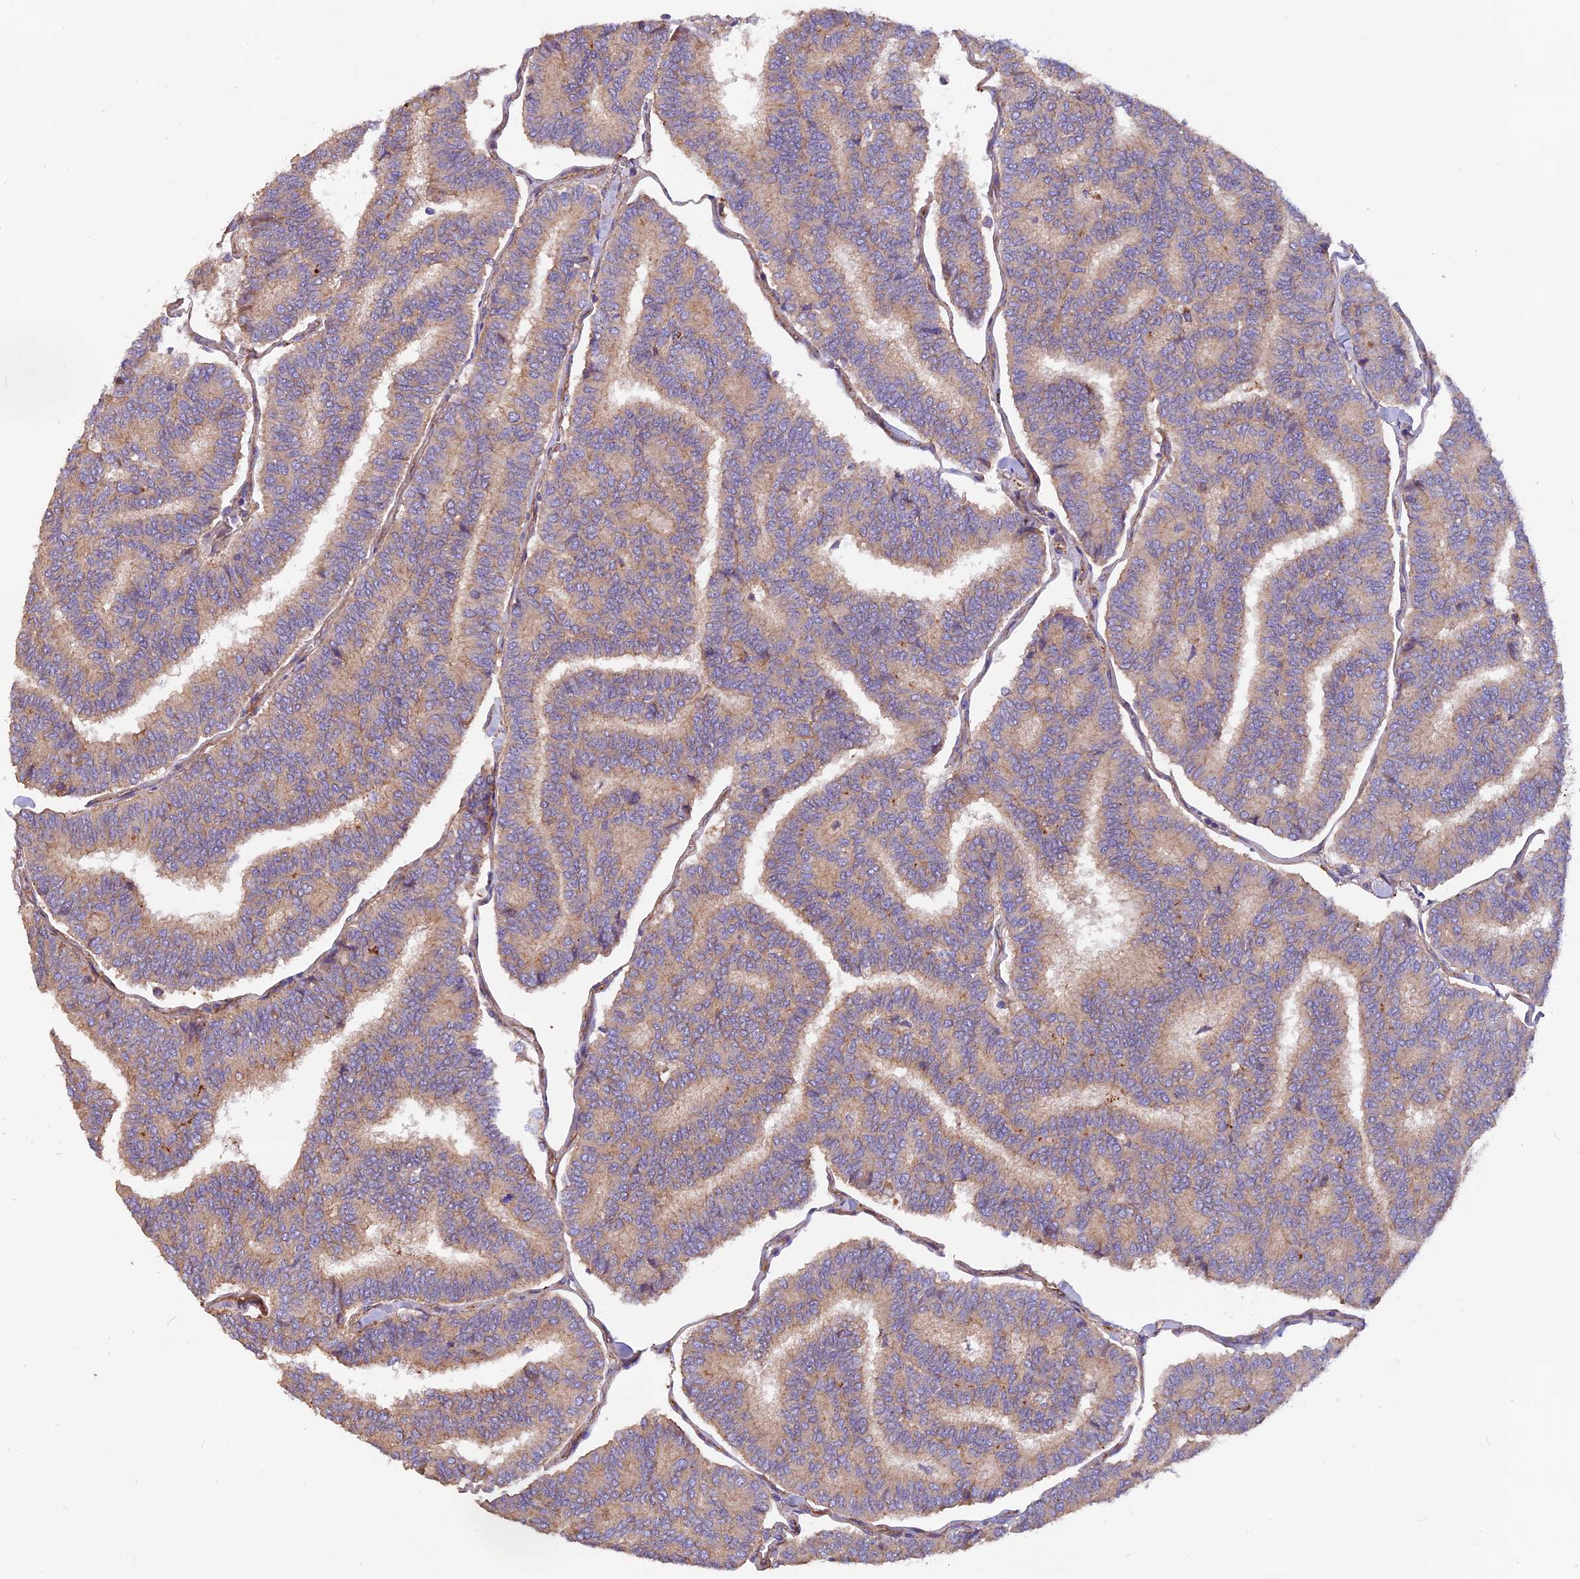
{"staining": {"intensity": "weak", "quantity": "25%-75%", "location": "cytoplasmic/membranous"}, "tissue": "thyroid cancer", "cell_type": "Tumor cells", "image_type": "cancer", "snomed": [{"axis": "morphology", "description": "Papillary adenocarcinoma, NOS"}, {"axis": "topography", "description": "Thyroid gland"}], "caption": "This histopathology image exhibits immunohistochemistry staining of papillary adenocarcinoma (thyroid), with low weak cytoplasmic/membranous expression in about 25%-75% of tumor cells.", "gene": "ERMARD", "patient": {"sex": "female", "age": 35}}